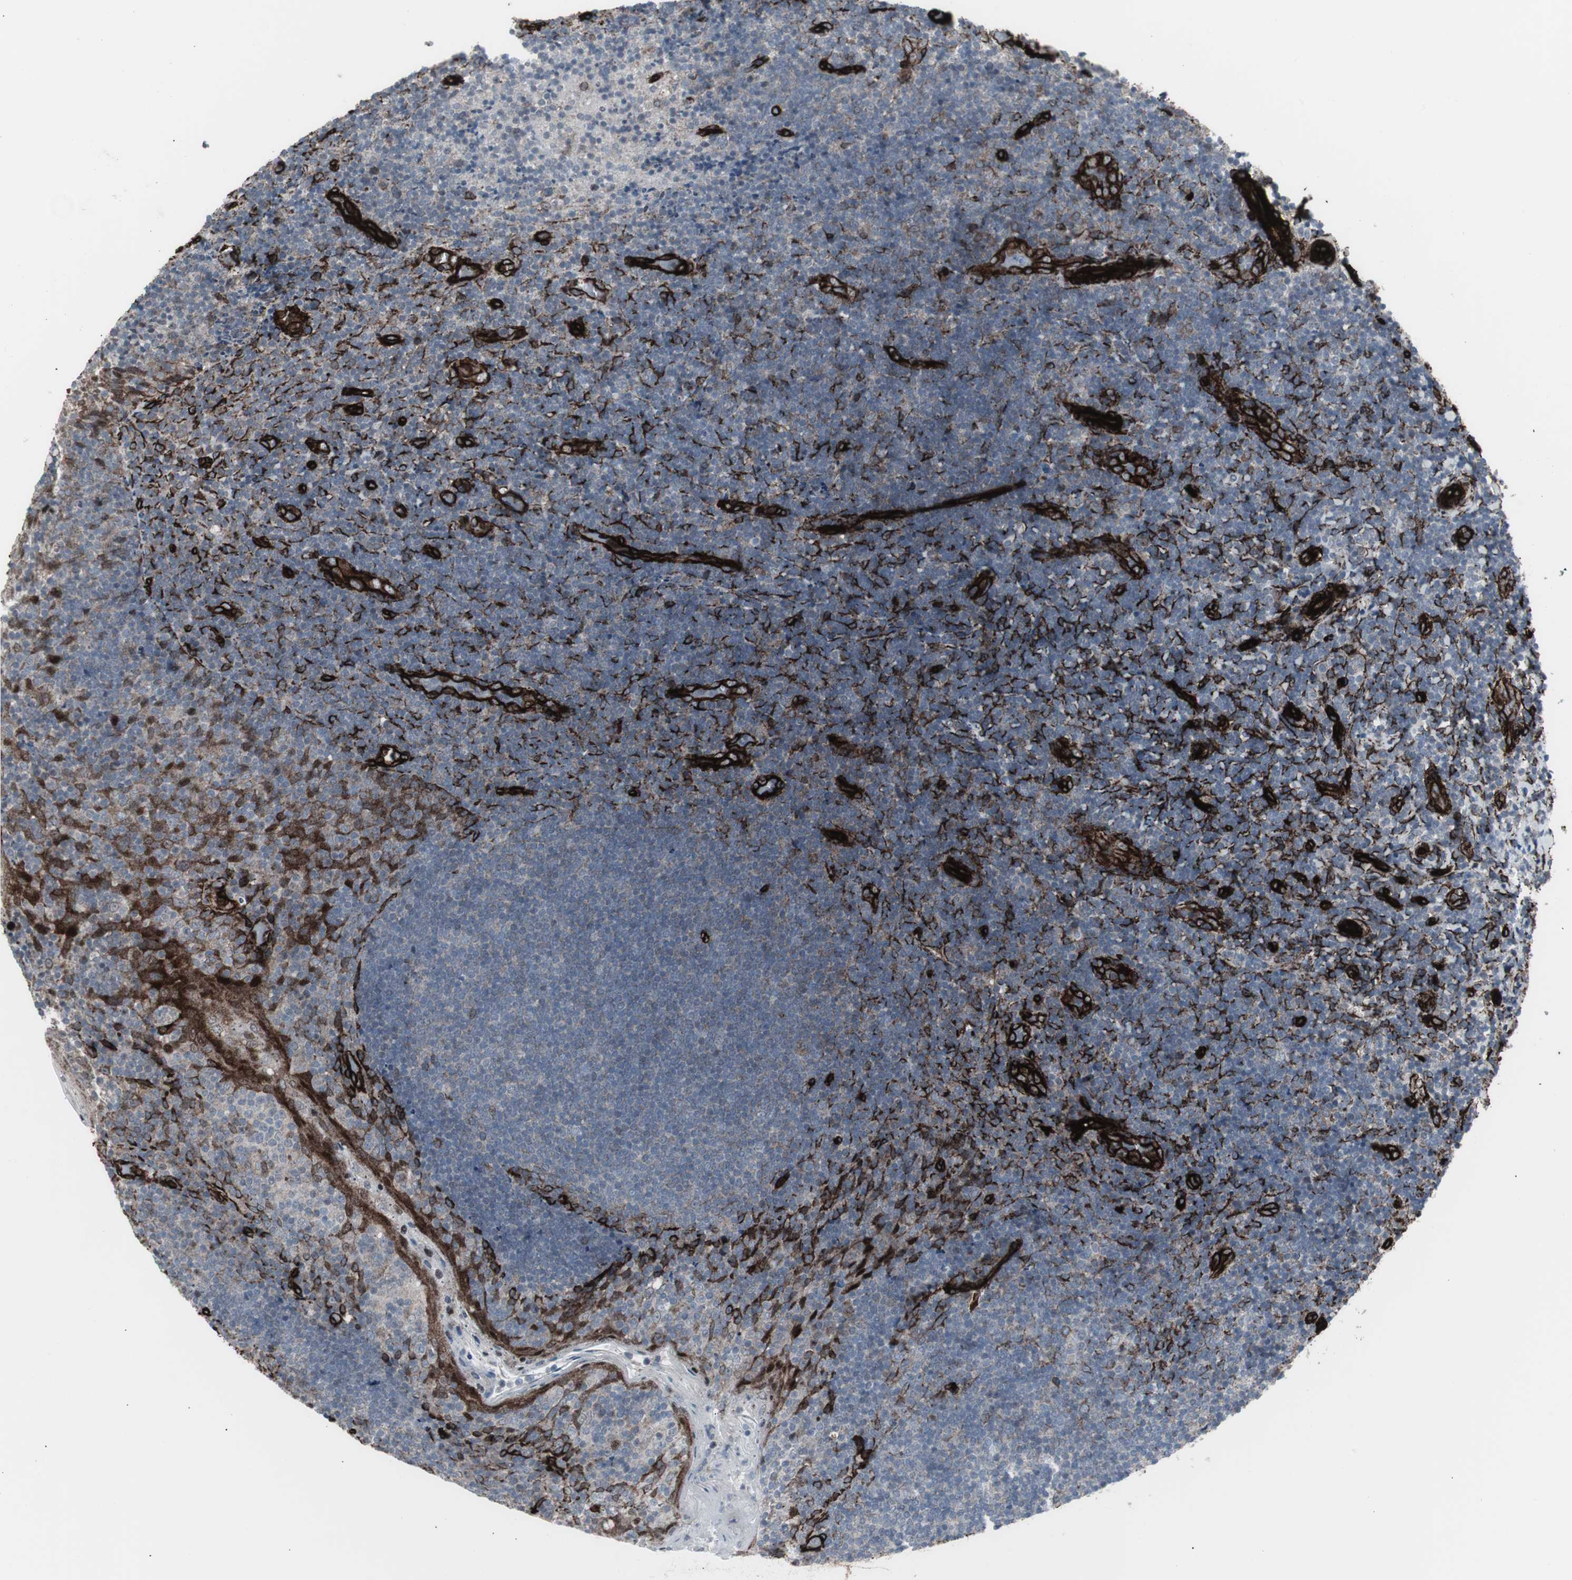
{"staining": {"intensity": "negative", "quantity": "none", "location": "none"}, "tissue": "lymphoma", "cell_type": "Tumor cells", "image_type": "cancer", "snomed": [{"axis": "morphology", "description": "Malignant lymphoma, non-Hodgkin's type, High grade"}, {"axis": "topography", "description": "Tonsil"}], "caption": "DAB immunohistochemical staining of high-grade malignant lymphoma, non-Hodgkin's type reveals no significant expression in tumor cells.", "gene": "PDGFA", "patient": {"sex": "female", "age": 36}}